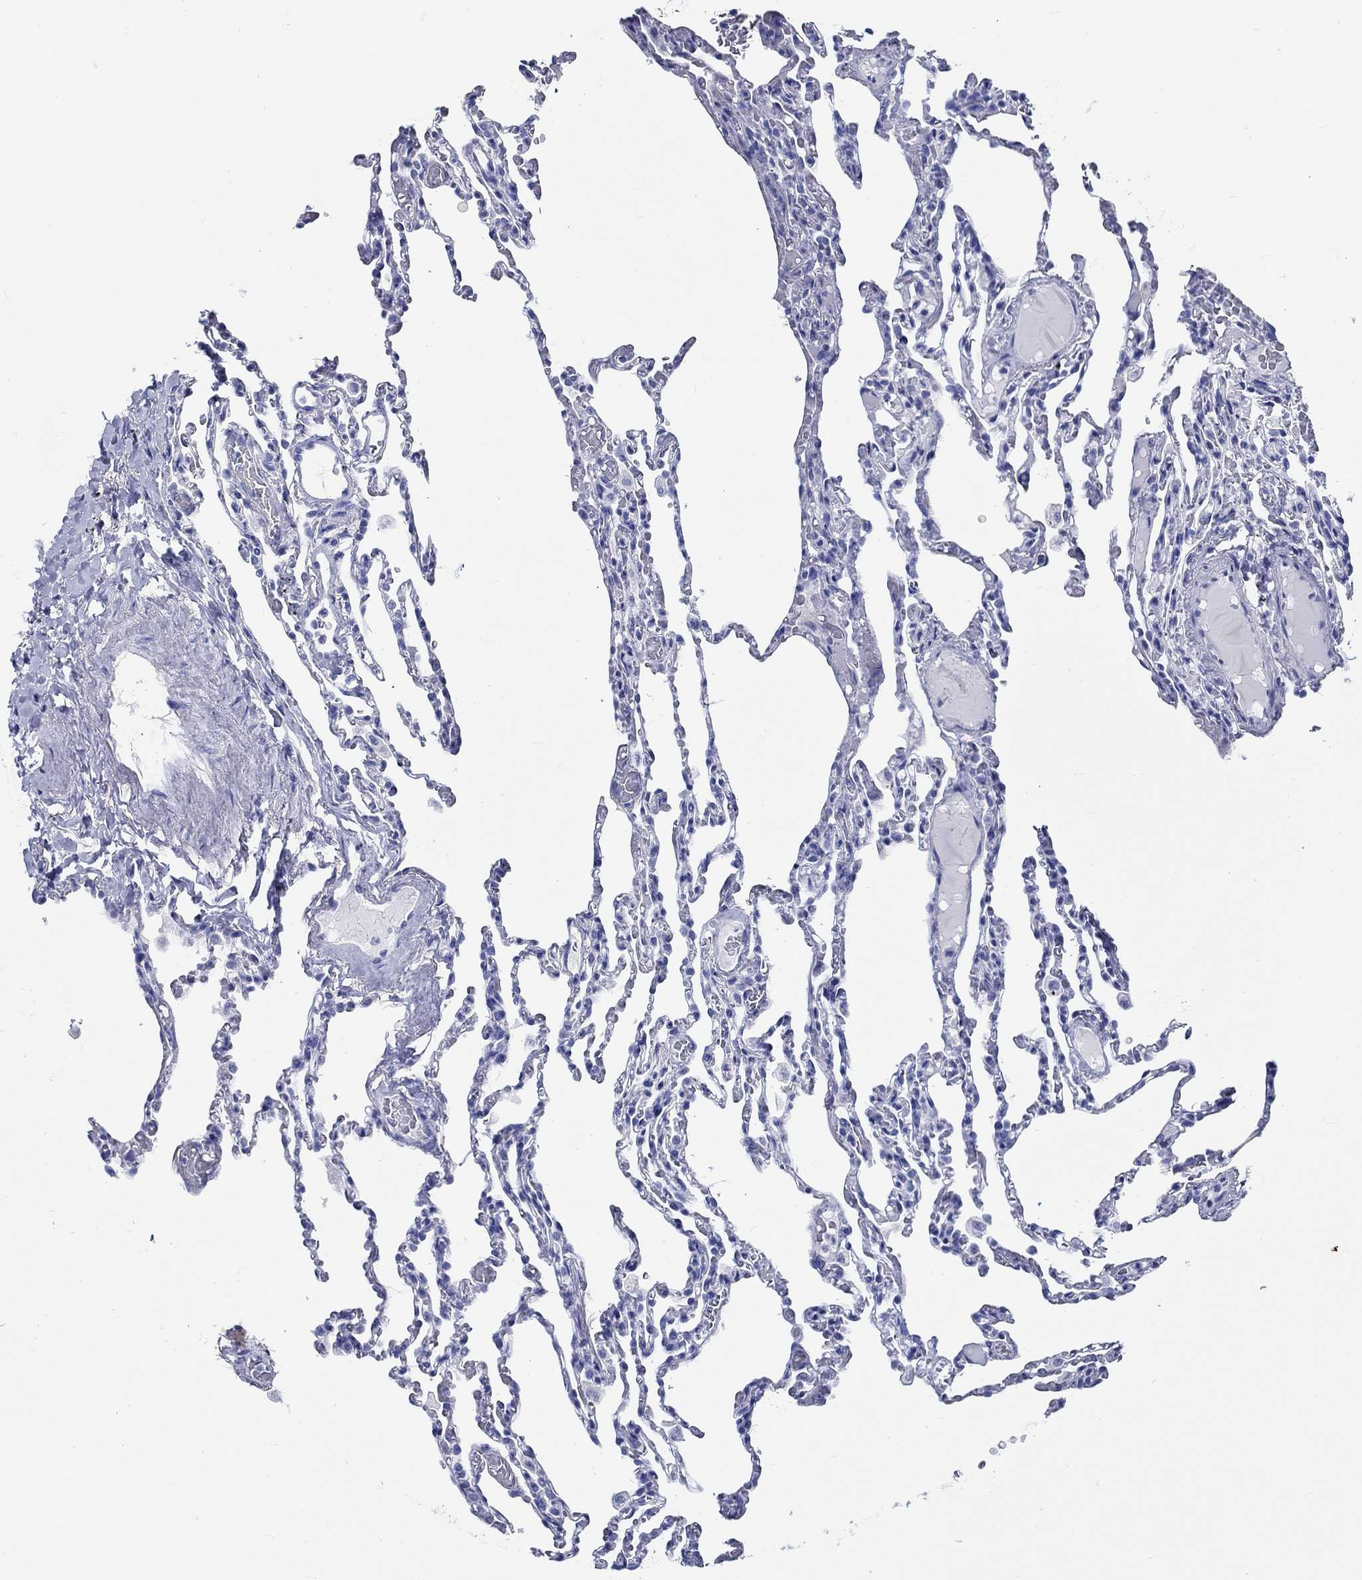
{"staining": {"intensity": "negative", "quantity": "none", "location": "none"}, "tissue": "lung", "cell_type": "Alveolar cells", "image_type": "normal", "snomed": [{"axis": "morphology", "description": "Normal tissue, NOS"}, {"axis": "topography", "description": "Lung"}], "caption": "The micrograph demonstrates no significant expression in alveolar cells of lung.", "gene": "FBXO2", "patient": {"sex": "female", "age": 43}}